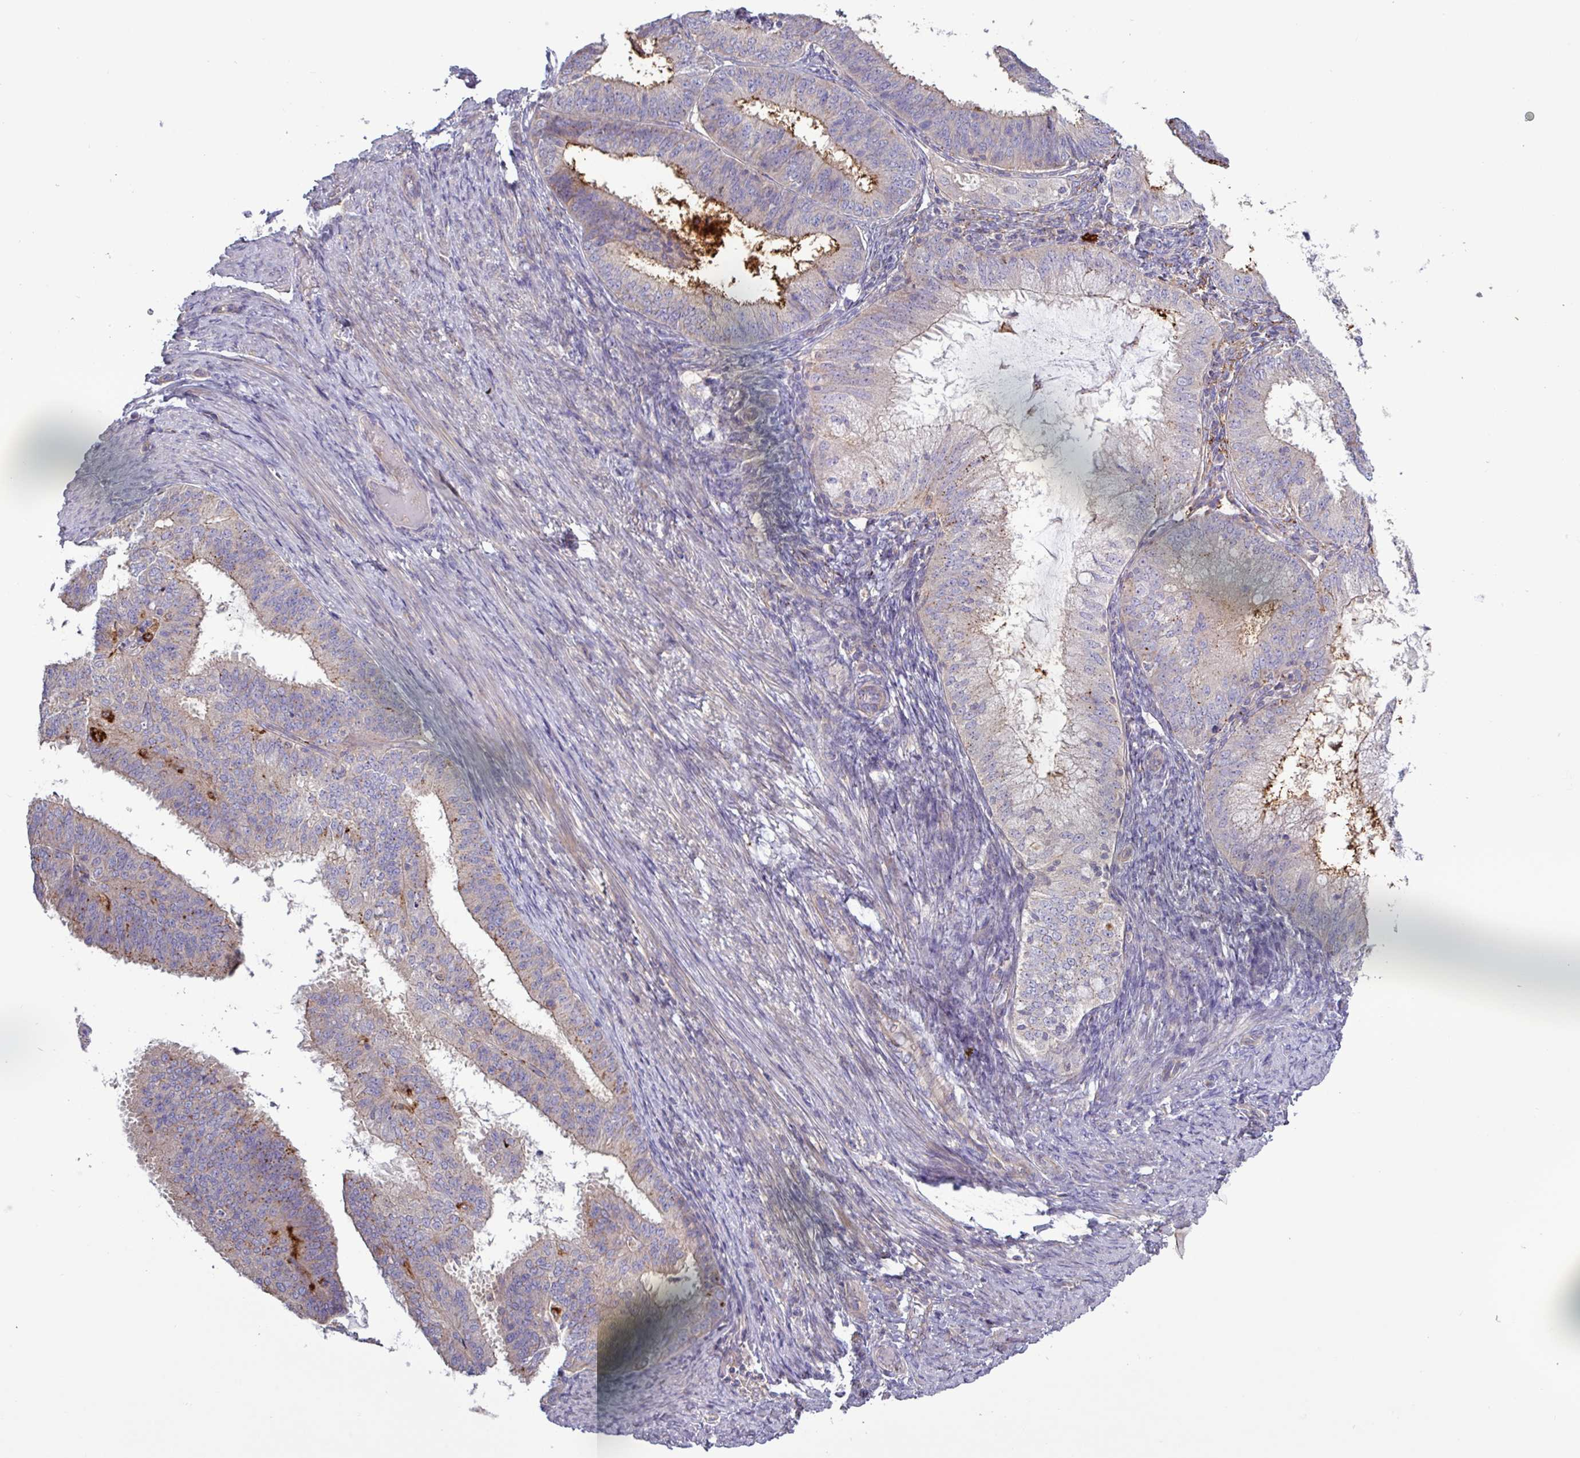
{"staining": {"intensity": "strong", "quantity": "<25%", "location": "cytoplasmic/membranous"}, "tissue": "endometrial cancer", "cell_type": "Tumor cells", "image_type": "cancer", "snomed": [{"axis": "morphology", "description": "Adenocarcinoma, NOS"}, {"axis": "topography", "description": "Endometrium"}], "caption": "Immunohistochemistry of endometrial adenocarcinoma demonstrates medium levels of strong cytoplasmic/membranous staining in approximately <25% of tumor cells.", "gene": "PLIN2", "patient": {"sex": "female", "age": 51}}